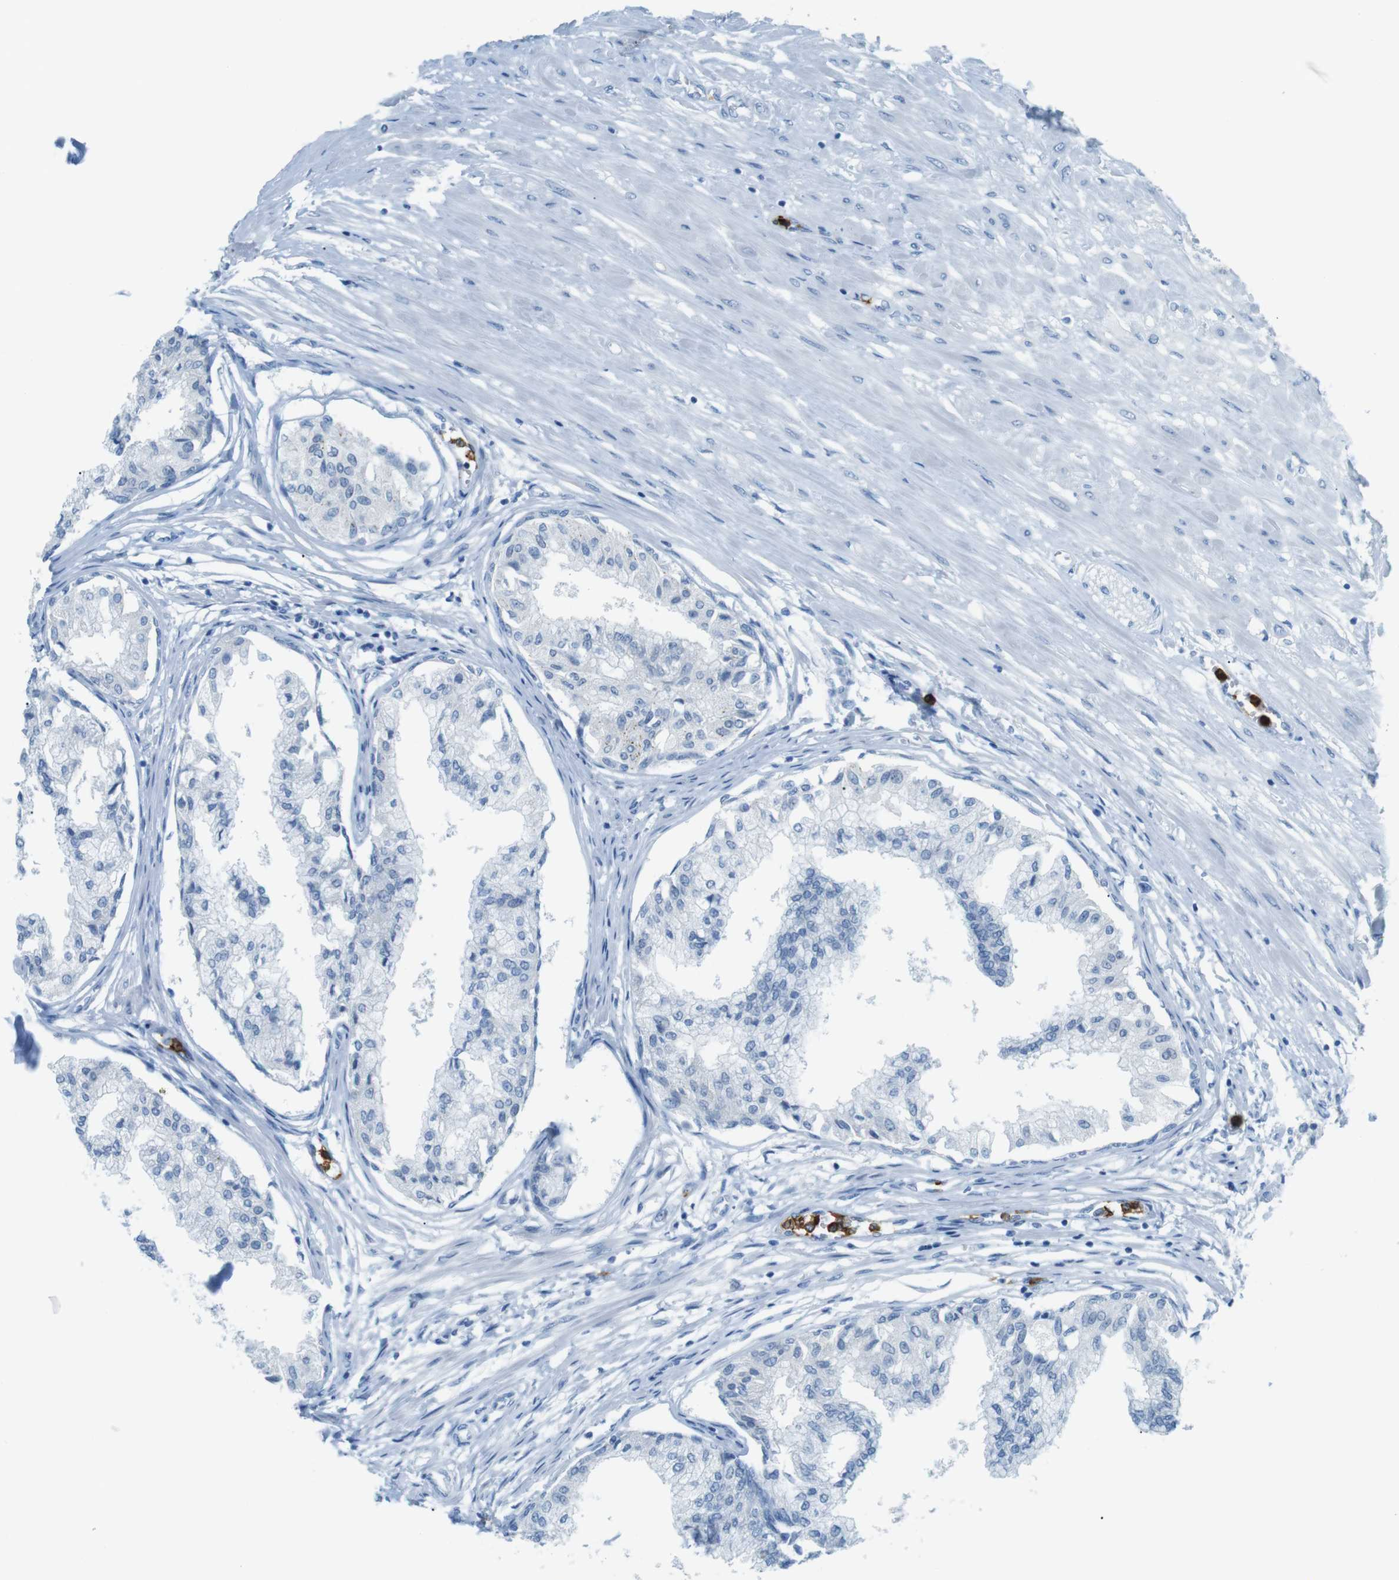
{"staining": {"intensity": "negative", "quantity": "none", "location": "none"}, "tissue": "prostate", "cell_type": "Glandular cells", "image_type": "normal", "snomed": [{"axis": "morphology", "description": "Normal tissue, NOS"}, {"axis": "topography", "description": "Prostate"}, {"axis": "topography", "description": "Seminal veicle"}], "caption": "Immunohistochemical staining of normal human prostate demonstrates no significant positivity in glandular cells.", "gene": "MCEMP1", "patient": {"sex": "male", "age": 60}}